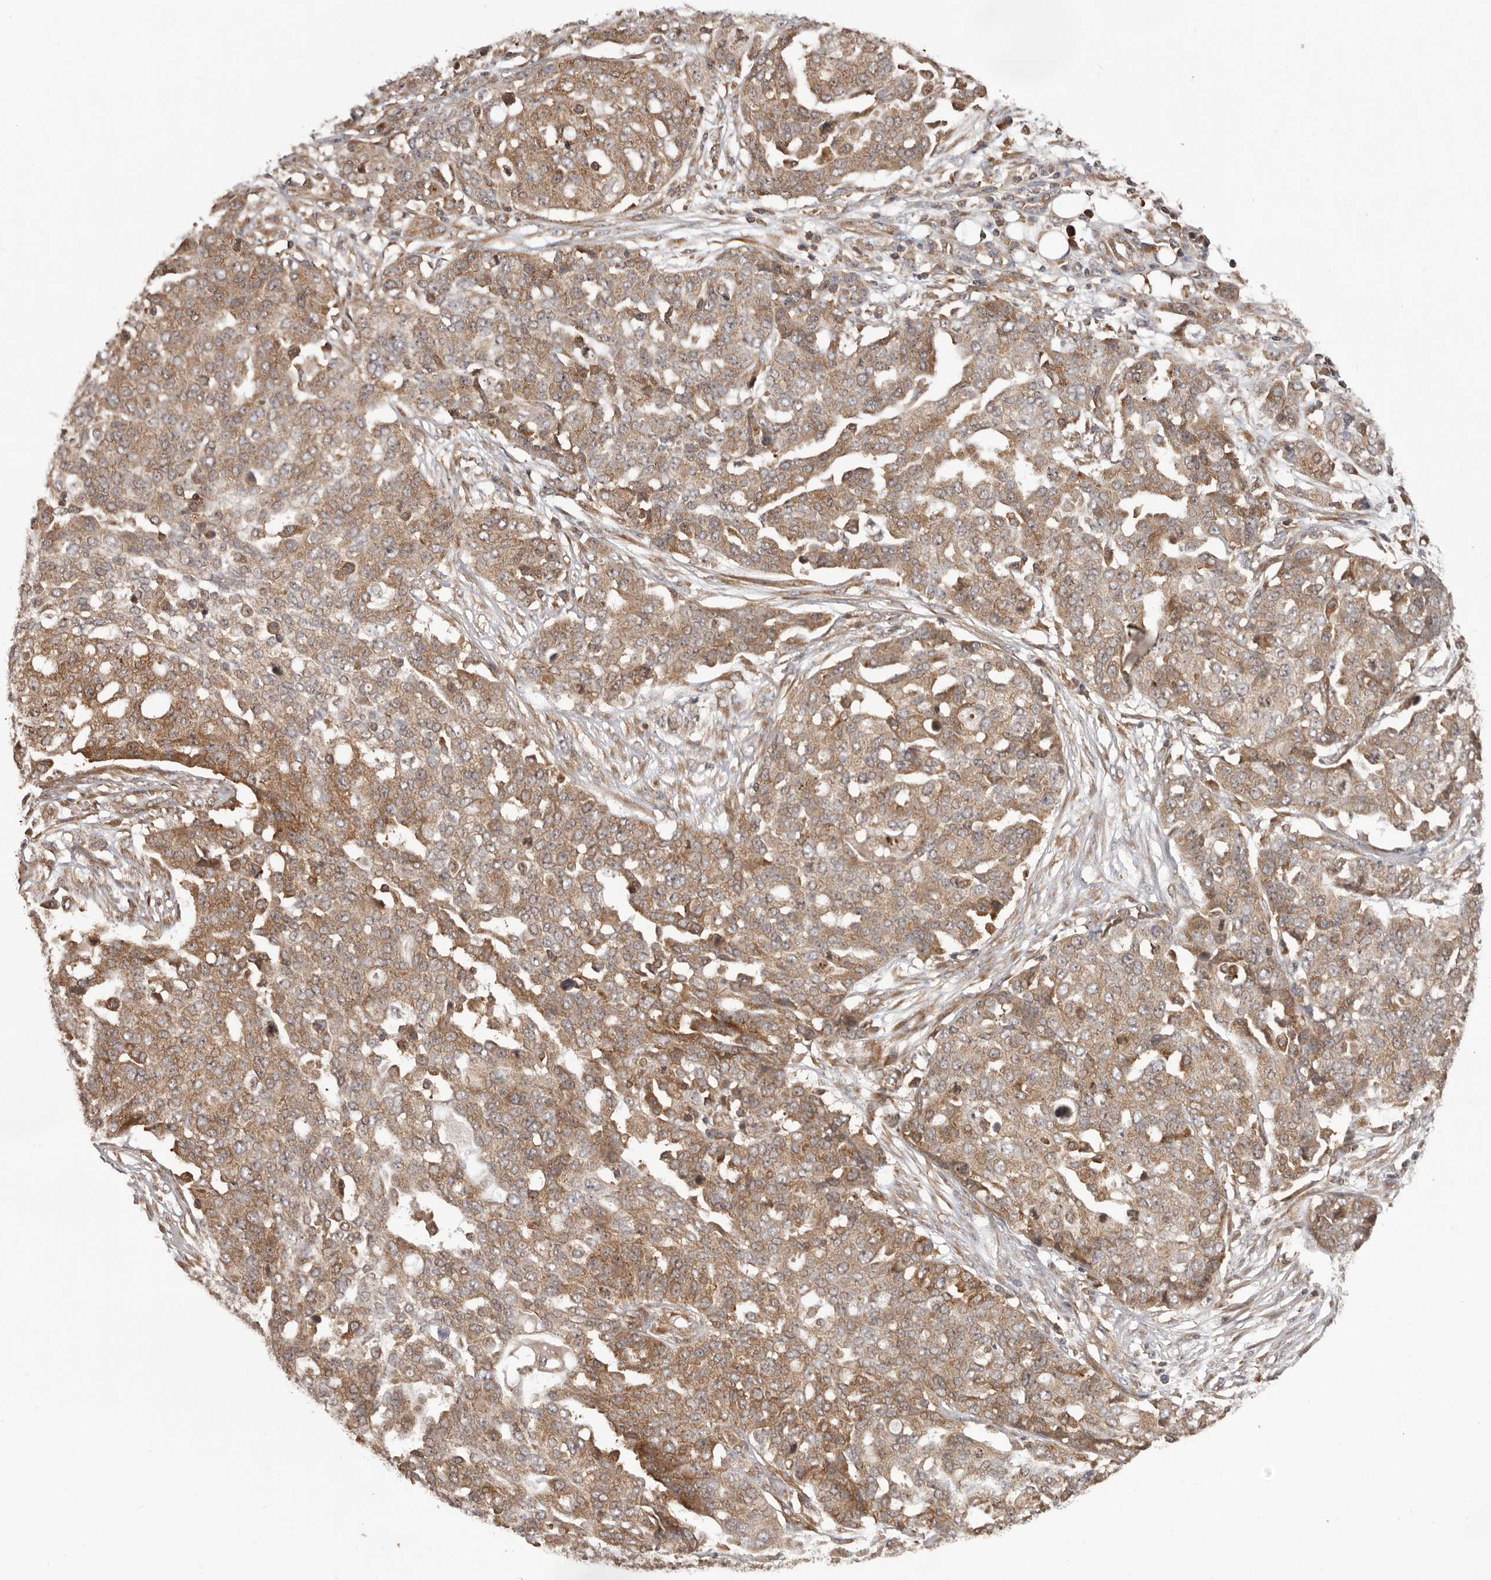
{"staining": {"intensity": "moderate", "quantity": ">75%", "location": "cytoplasmic/membranous"}, "tissue": "ovarian cancer", "cell_type": "Tumor cells", "image_type": "cancer", "snomed": [{"axis": "morphology", "description": "Cystadenocarcinoma, serous, NOS"}, {"axis": "topography", "description": "Soft tissue"}, {"axis": "topography", "description": "Ovary"}], "caption": "Protein staining of serous cystadenocarcinoma (ovarian) tissue demonstrates moderate cytoplasmic/membranous positivity in about >75% of tumor cells.", "gene": "HBS1L", "patient": {"sex": "female", "age": 57}}